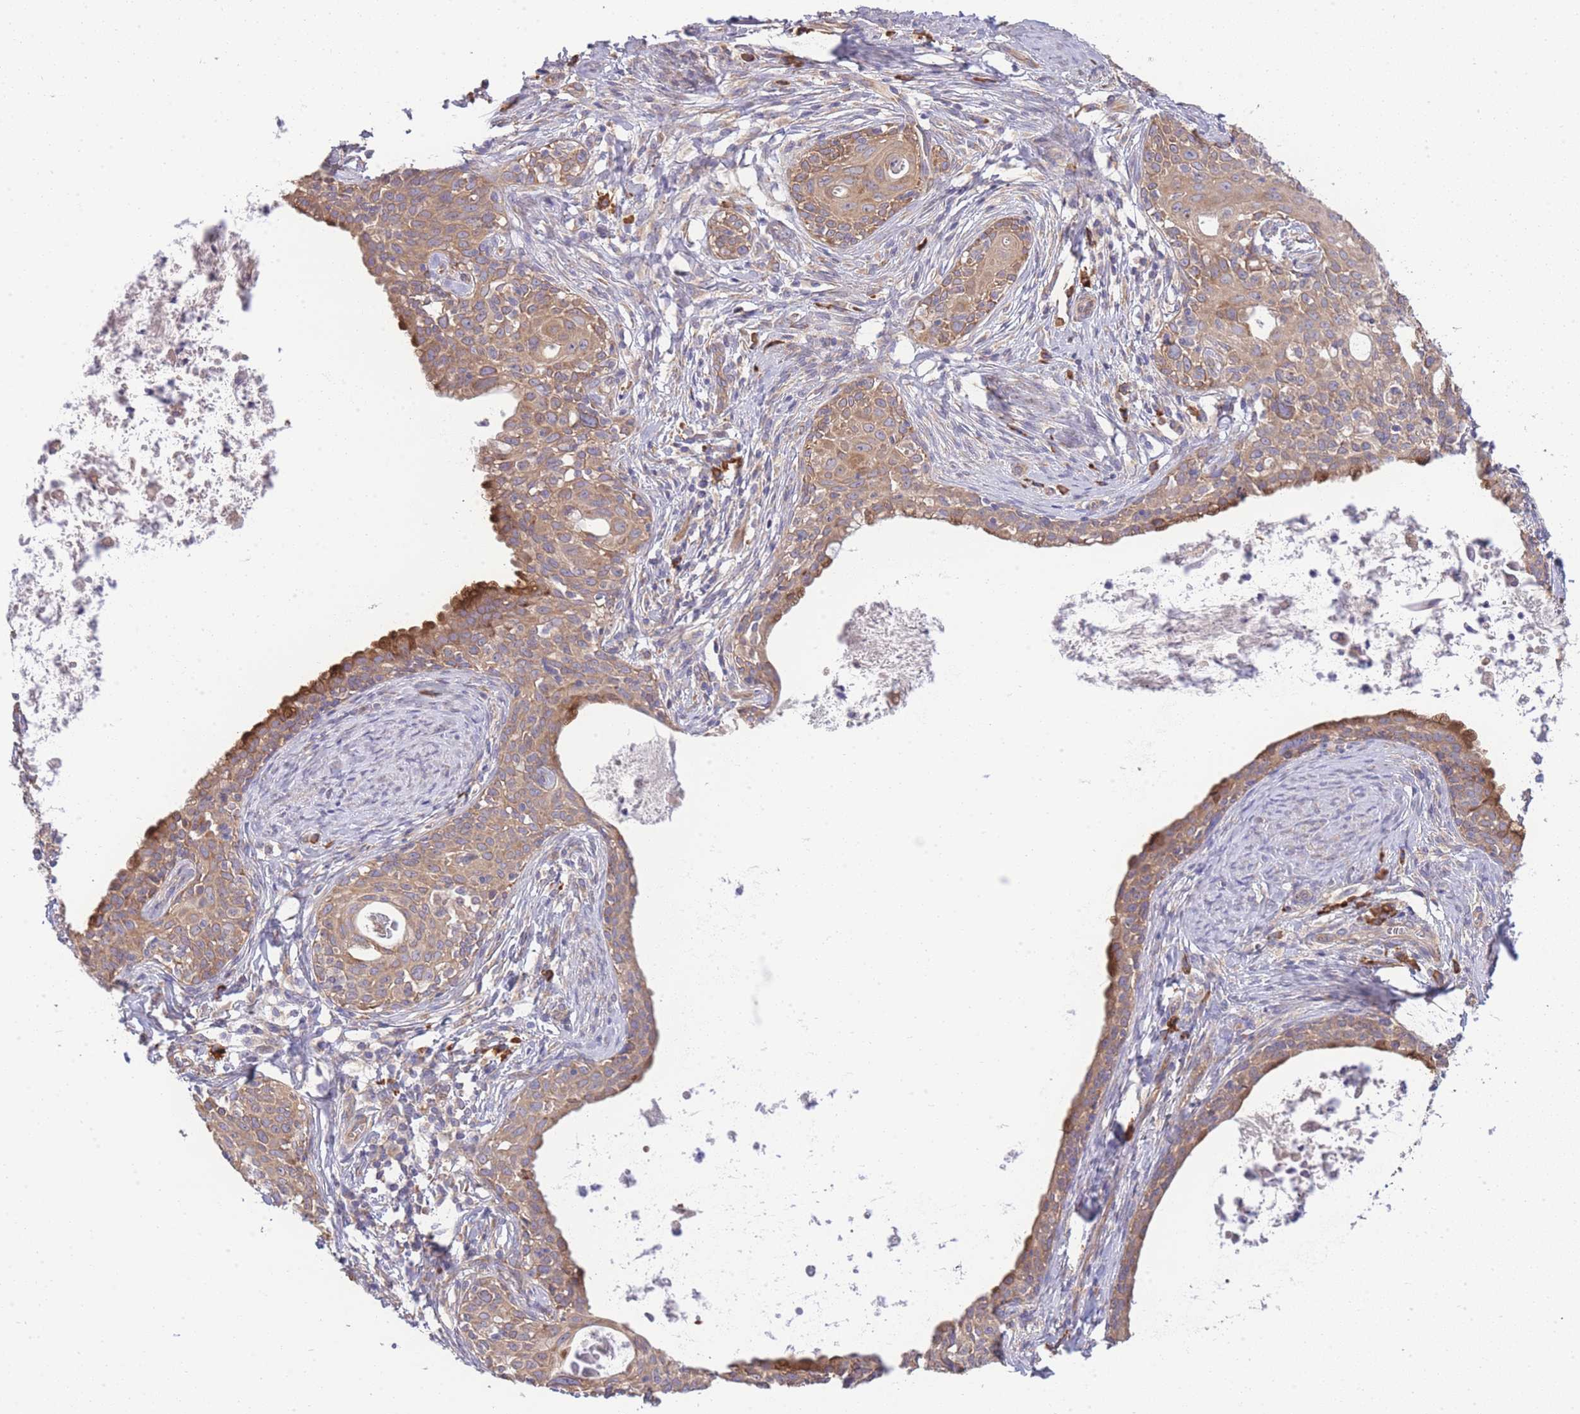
{"staining": {"intensity": "moderate", "quantity": ">75%", "location": "cytoplasmic/membranous"}, "tissue": "cervical cancer", "cell_type": "Tumor cells", "image_type": "cancer", "snomed": [{"axis": "morphology", "description": "Squamous cell carcinoma, NOS"}, {"axis": "topography", "description": "Cervix"}], "caption": "High-magnification brightfield microscopy of cervical cancer (squamous cell carcinoma) stained with DAB (brown) and counterstained with hematoxylin (blue). tumor cells exhibit moderate cytoplasmic/membranous positivity is identified in approximately>75% of cells.", "gene": "BEX1", "patient": {"sex": "female", "age": 52}}